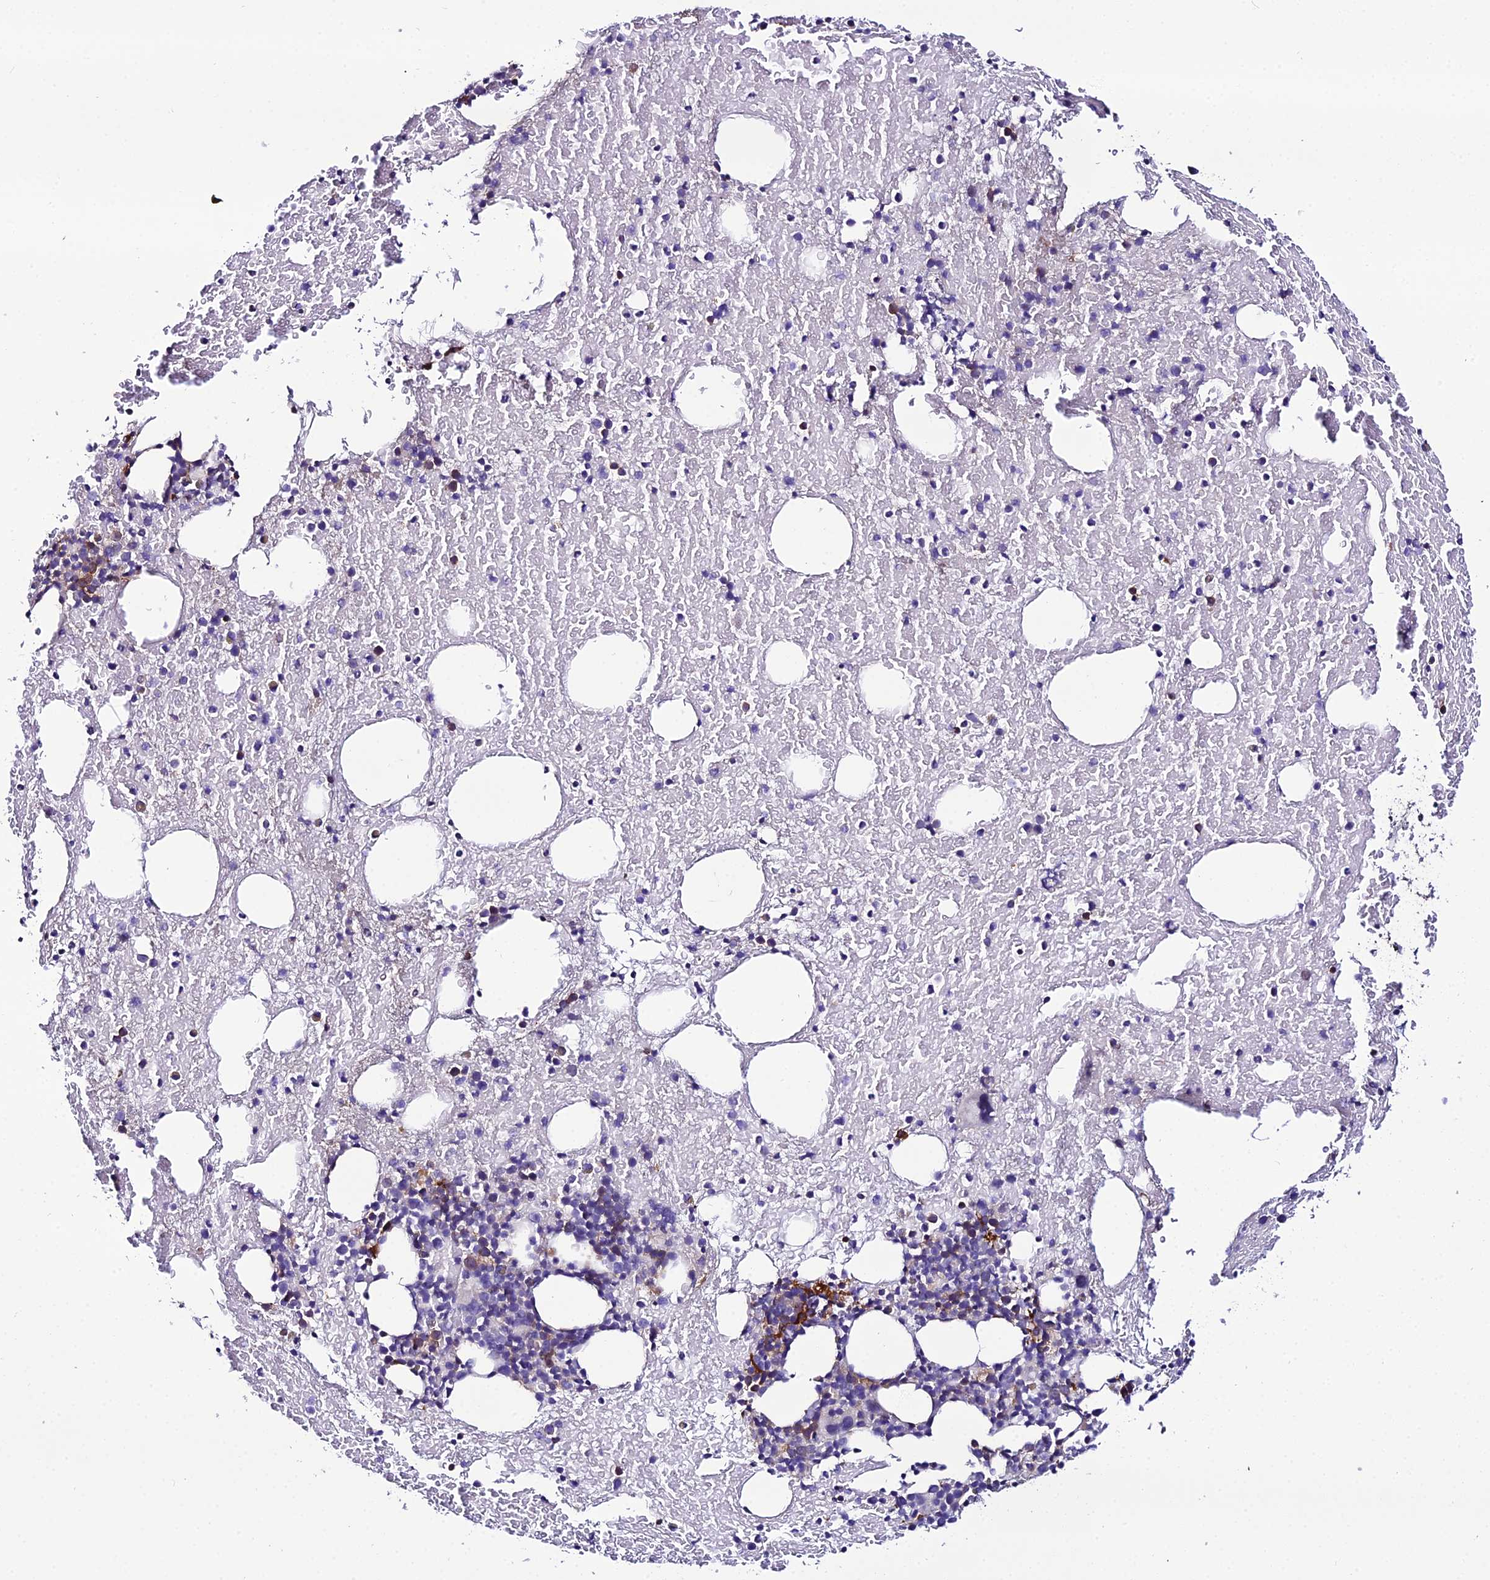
{"staining": {"intensity": "moderate", "quantity": "<25%", "location": "cytoplasmic/membranous"}, "tissue": "bone marrow", "cell_type": "Hematopoietic cells", "image_type": "normal", "snomed": [{"axis": "morphology", "description": "Normal tissue, NOS"}, {"axis": "topography", "description": "Bone marrow"}], "caption": "Moderate cytoplasmic/membranous expression for a protein is appreciated in approximately <25% of hematopoietic cells of normal bone marrow using IHC.", "gene": "MB21D2", "patient": {"sex": "male", "age": 57}}